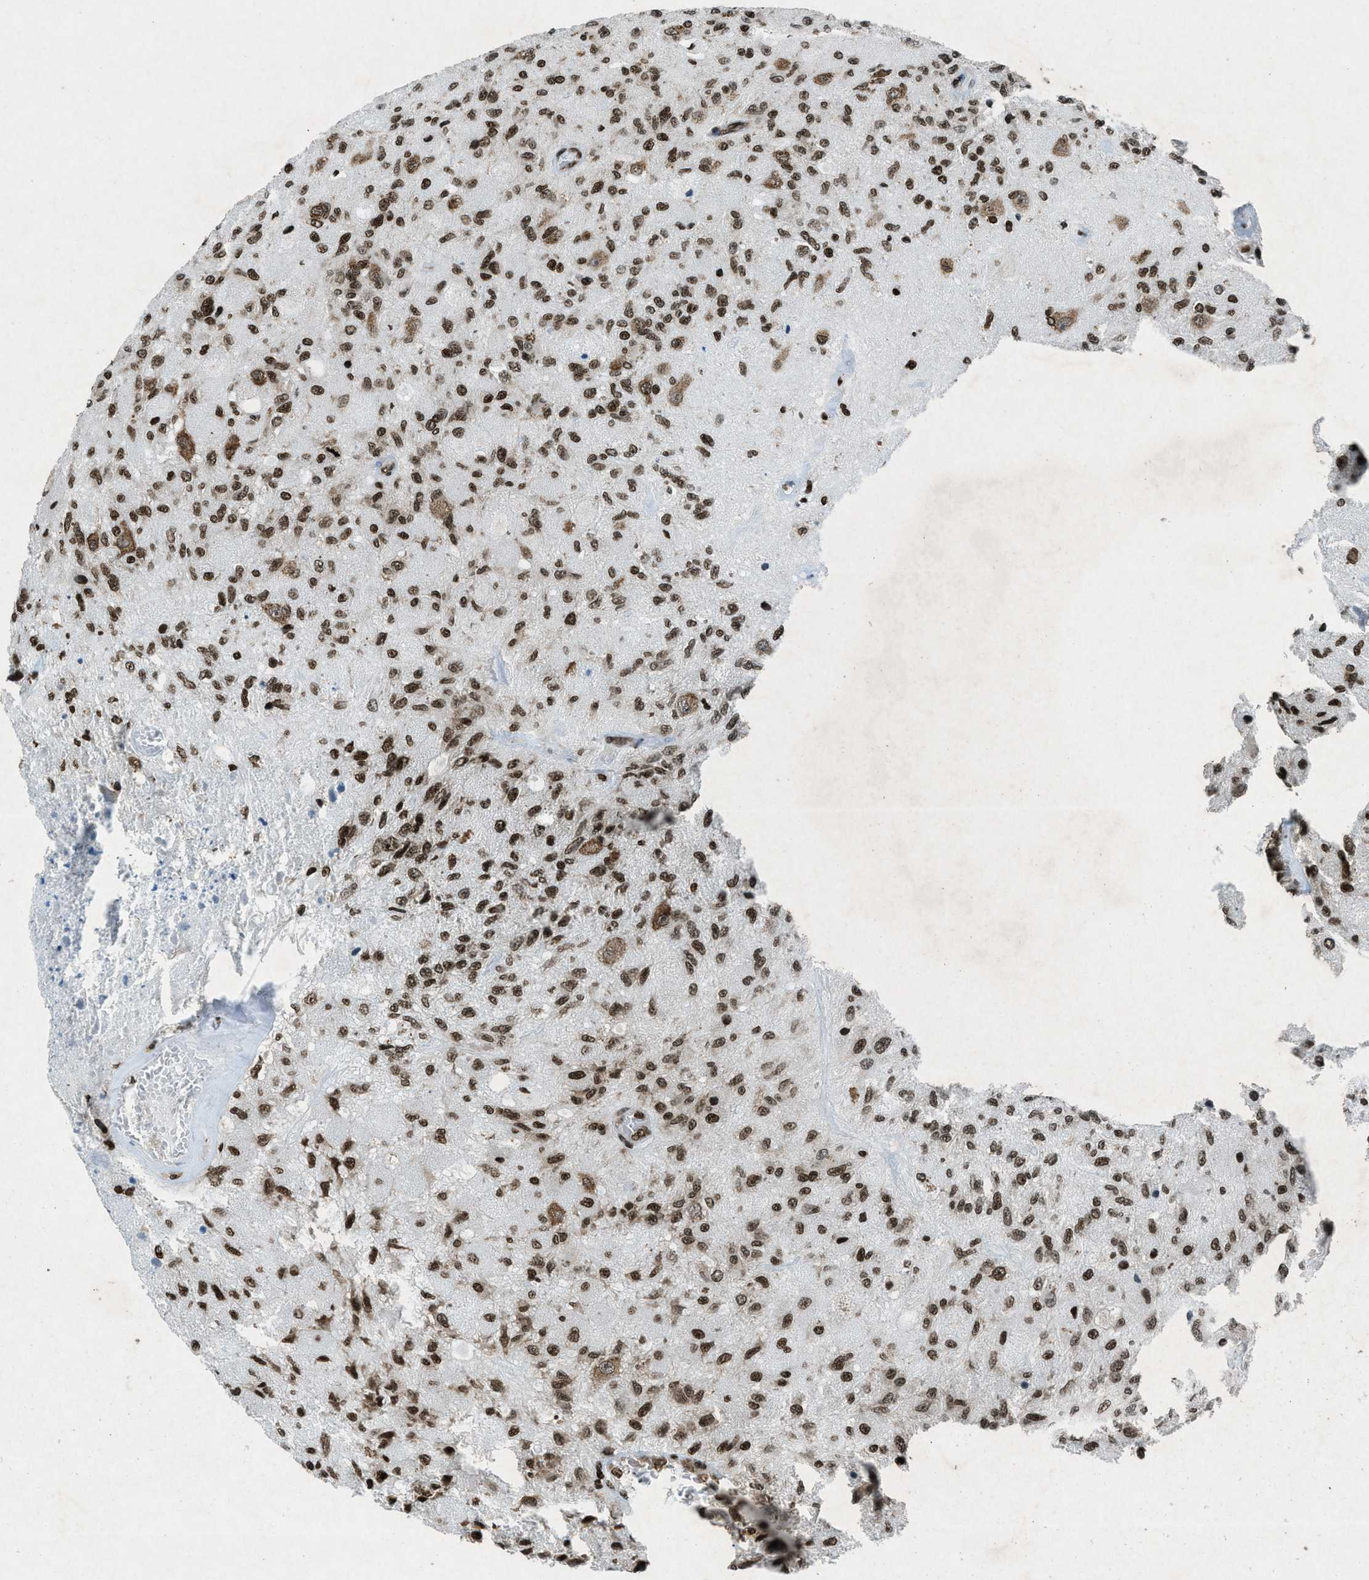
{"staining": {"intensity": "moderate", "quantity": ">75%", "location": "nuclear"}, "tissue": "glioma", "cell_type": "Tumor cells", "image_type": "cancer", "snomed": [{"axis": "morphology", "description": "Normal tissue, NOS"}, {"axis": "morphology", "description": "Glioma, malignant, High grade"}, {"axis": "topography", "description": "Cerebral cortex"}], "caption": "Human glioma stained with a protein marker reveals moderate staining in tumor cells.", "gene": "NXF1", "patient": {"sex": "male", "age": 77}}